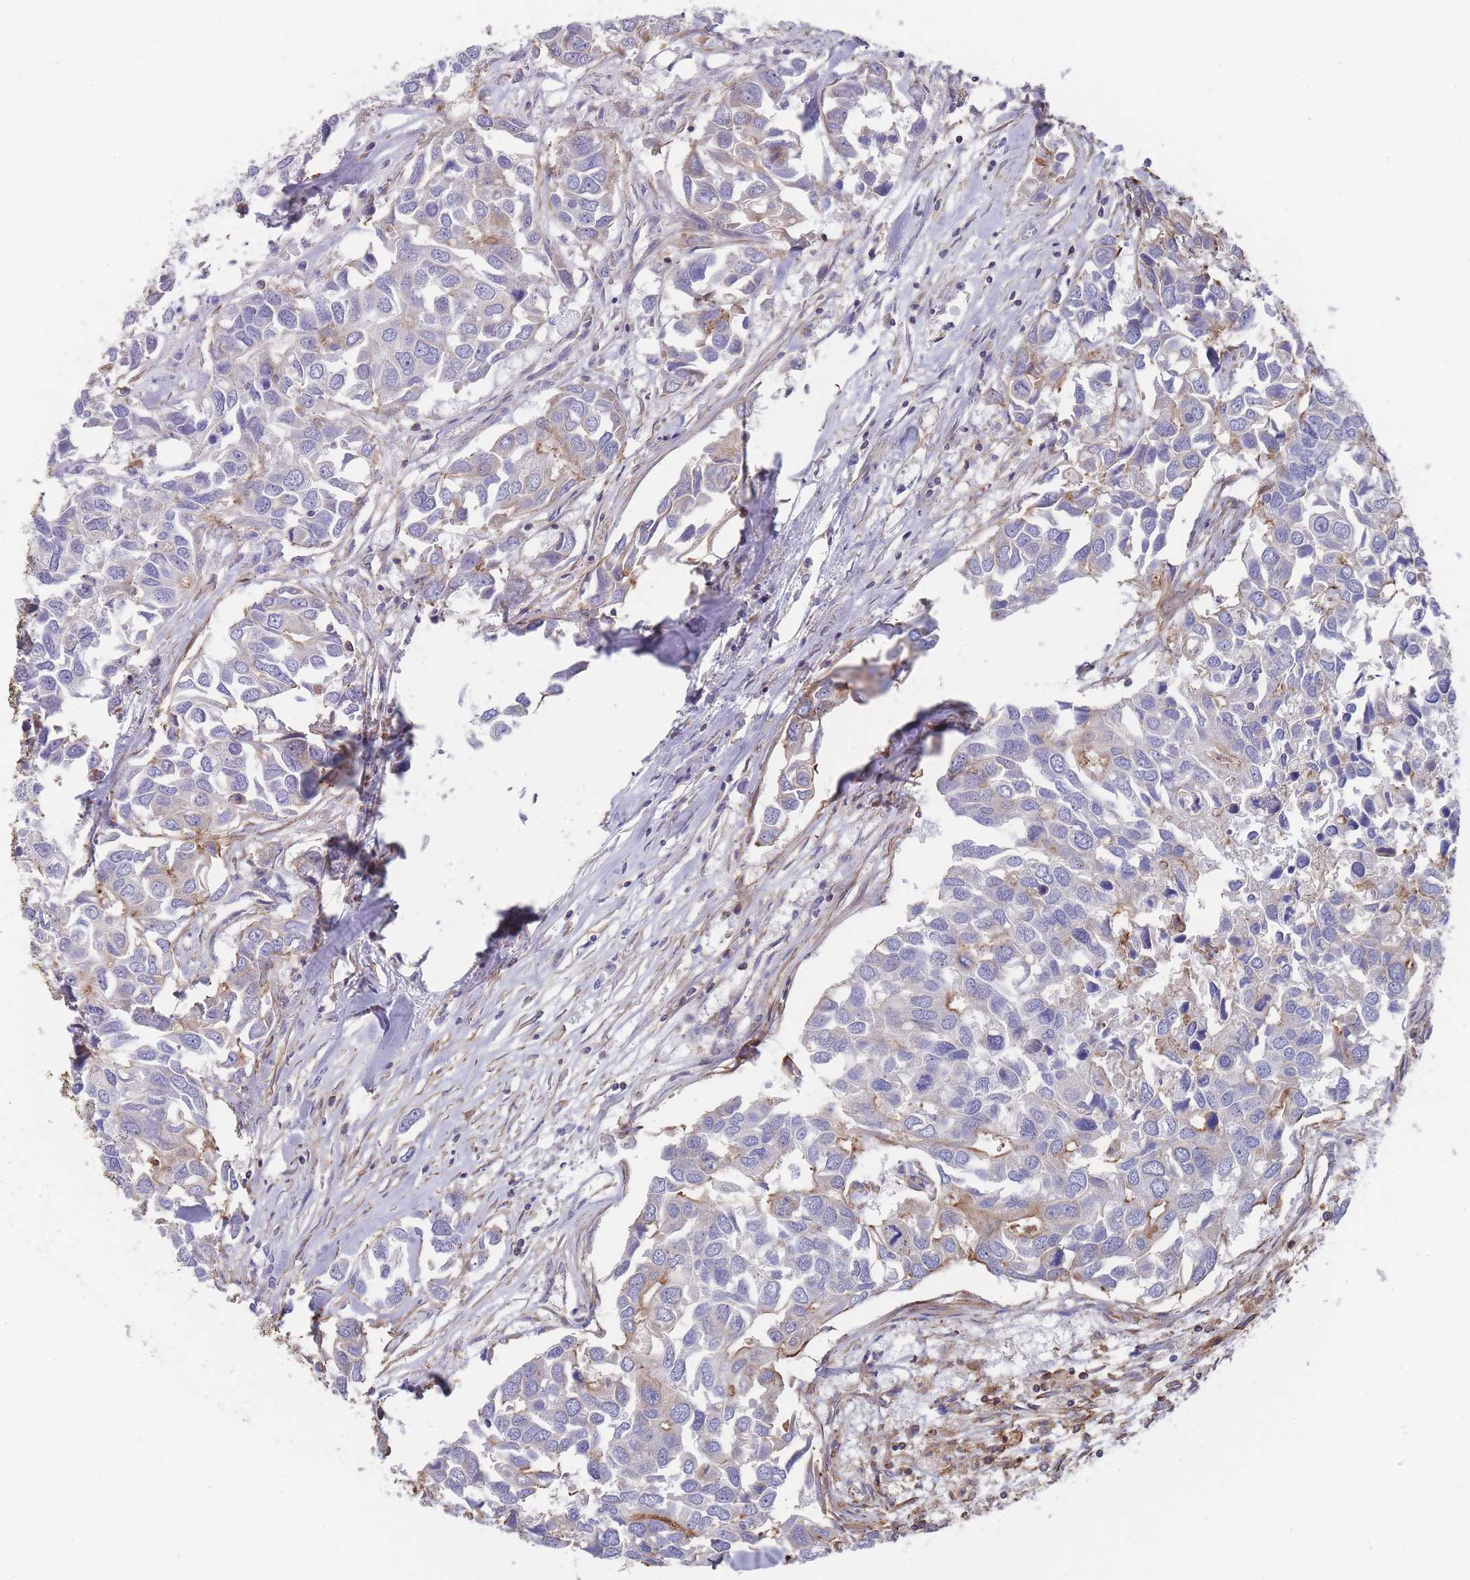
{"staining": {"intensity": "weak", "quantity": "<25%", "location": "cytoplasmic/membranous"}, "tissue": "breast cancer", "cell_type": "Tumor cells", "image_type": "cancer", "snomed": [{"axis": "morphology", "description": "Duct carcinoma"}, {"axis": "topography", "description": "Breast"}], "caption": "Micrograph shows no significant protein staining in tumor cells of breast invasive ductal carcinoma.", "gene": "SCCPDH", "patient": {"sex": "female", "age": 83}}